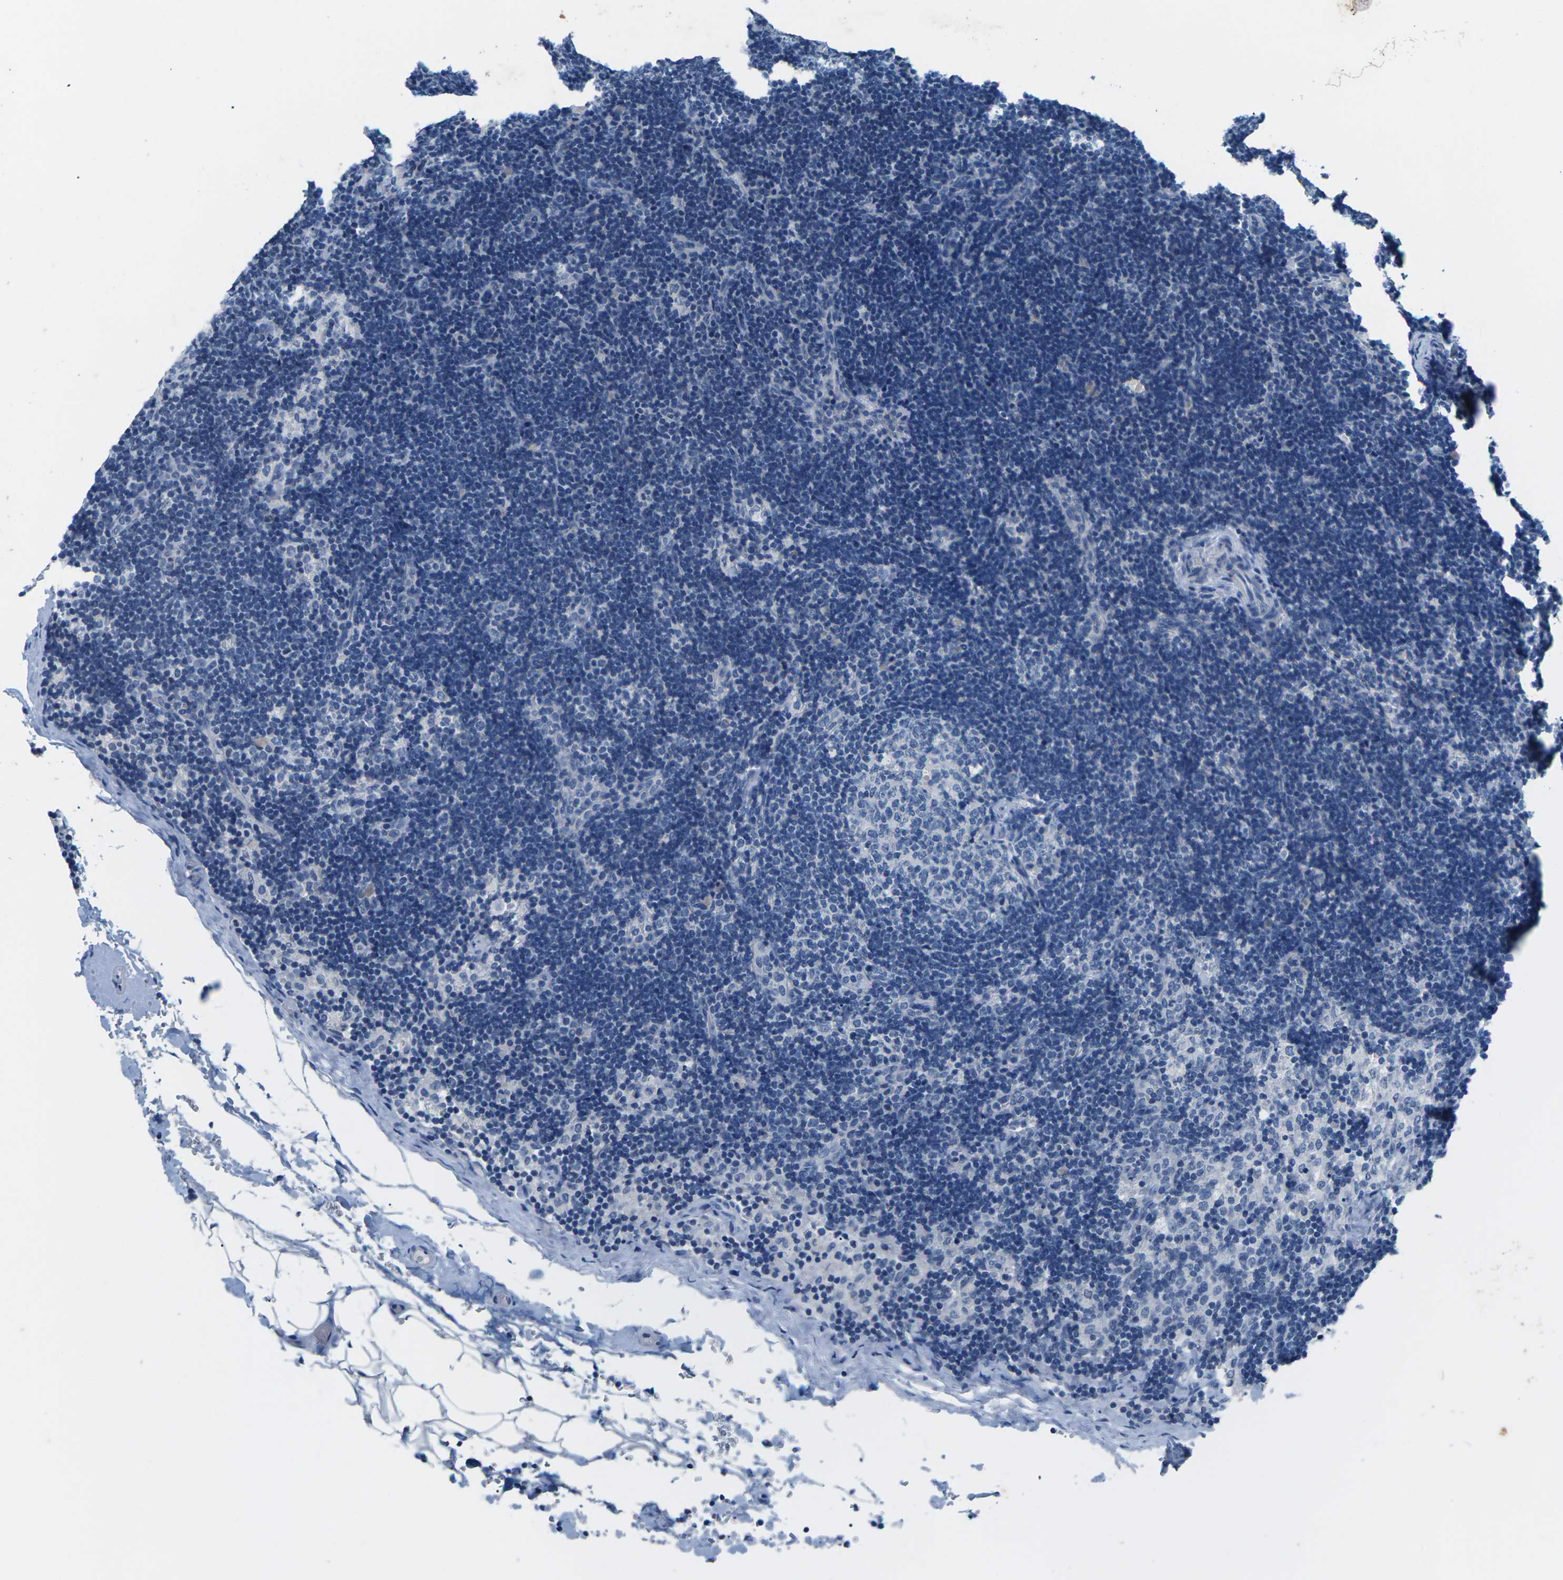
{"staining": {"intensity": "negative", "quantity": "none", "location": "none"}, "tissue": "lymph node", "cell_type": "Germinal center cells", "image_type": "normal", "snomed": [{"axis": "morphology", "description": "Normal tissue, NOS"}, {"axis": "topography", "description": "Lymph node"}], "caption": "Germinal center cells are negative for protein expression in unremarkable human lymph node. Brightfield microscopy of immunohistochemistry stained with DAB (brown) and hematoxylin (blue), captured at high magnification.", "gene": "UMOD", "patient": {"sex": "female", "age": 14}}